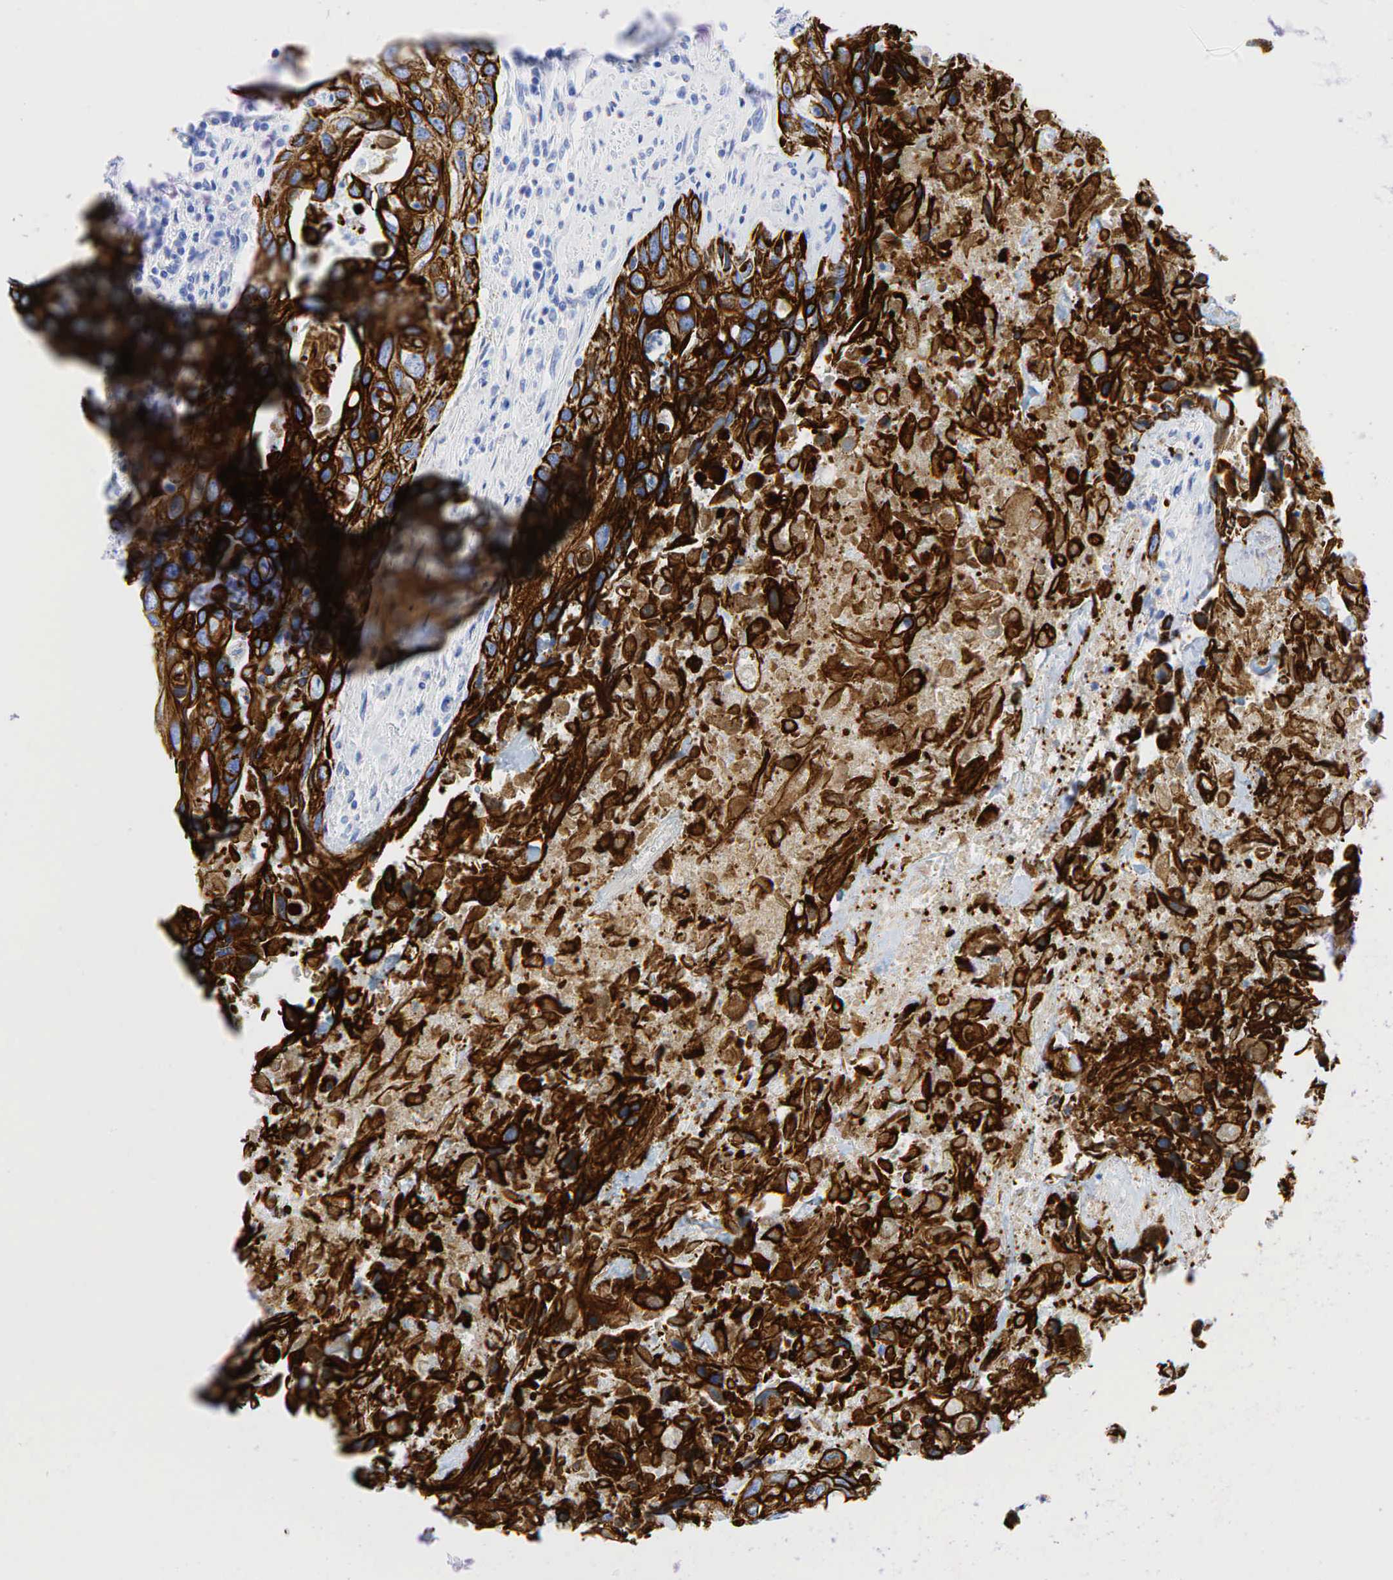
{"staining": {"intensity": "strong", "quantity": ">75%", "location": "cytoplasmic/membranous"}, "tissue": "urothelial cancer", "cell_type": "Tumor cells", "image_type": "cancer", "snomed": [{"axis": "morphology", "description": "Urothelial carcinoma, High grade"}, {"axis": "topography", "description": "Urinary bladder"}], "caption": "Protein staining of high-grade urothelial carcinoma tissue exhibits strong cytoplasmic/membranous staining in approximately >75% of tumor cells. (brown staining indicates protein expression, while blue staining denotes nuclei).", "gene": "KRT19", "patient": {"sex": "male", "age": 71}}